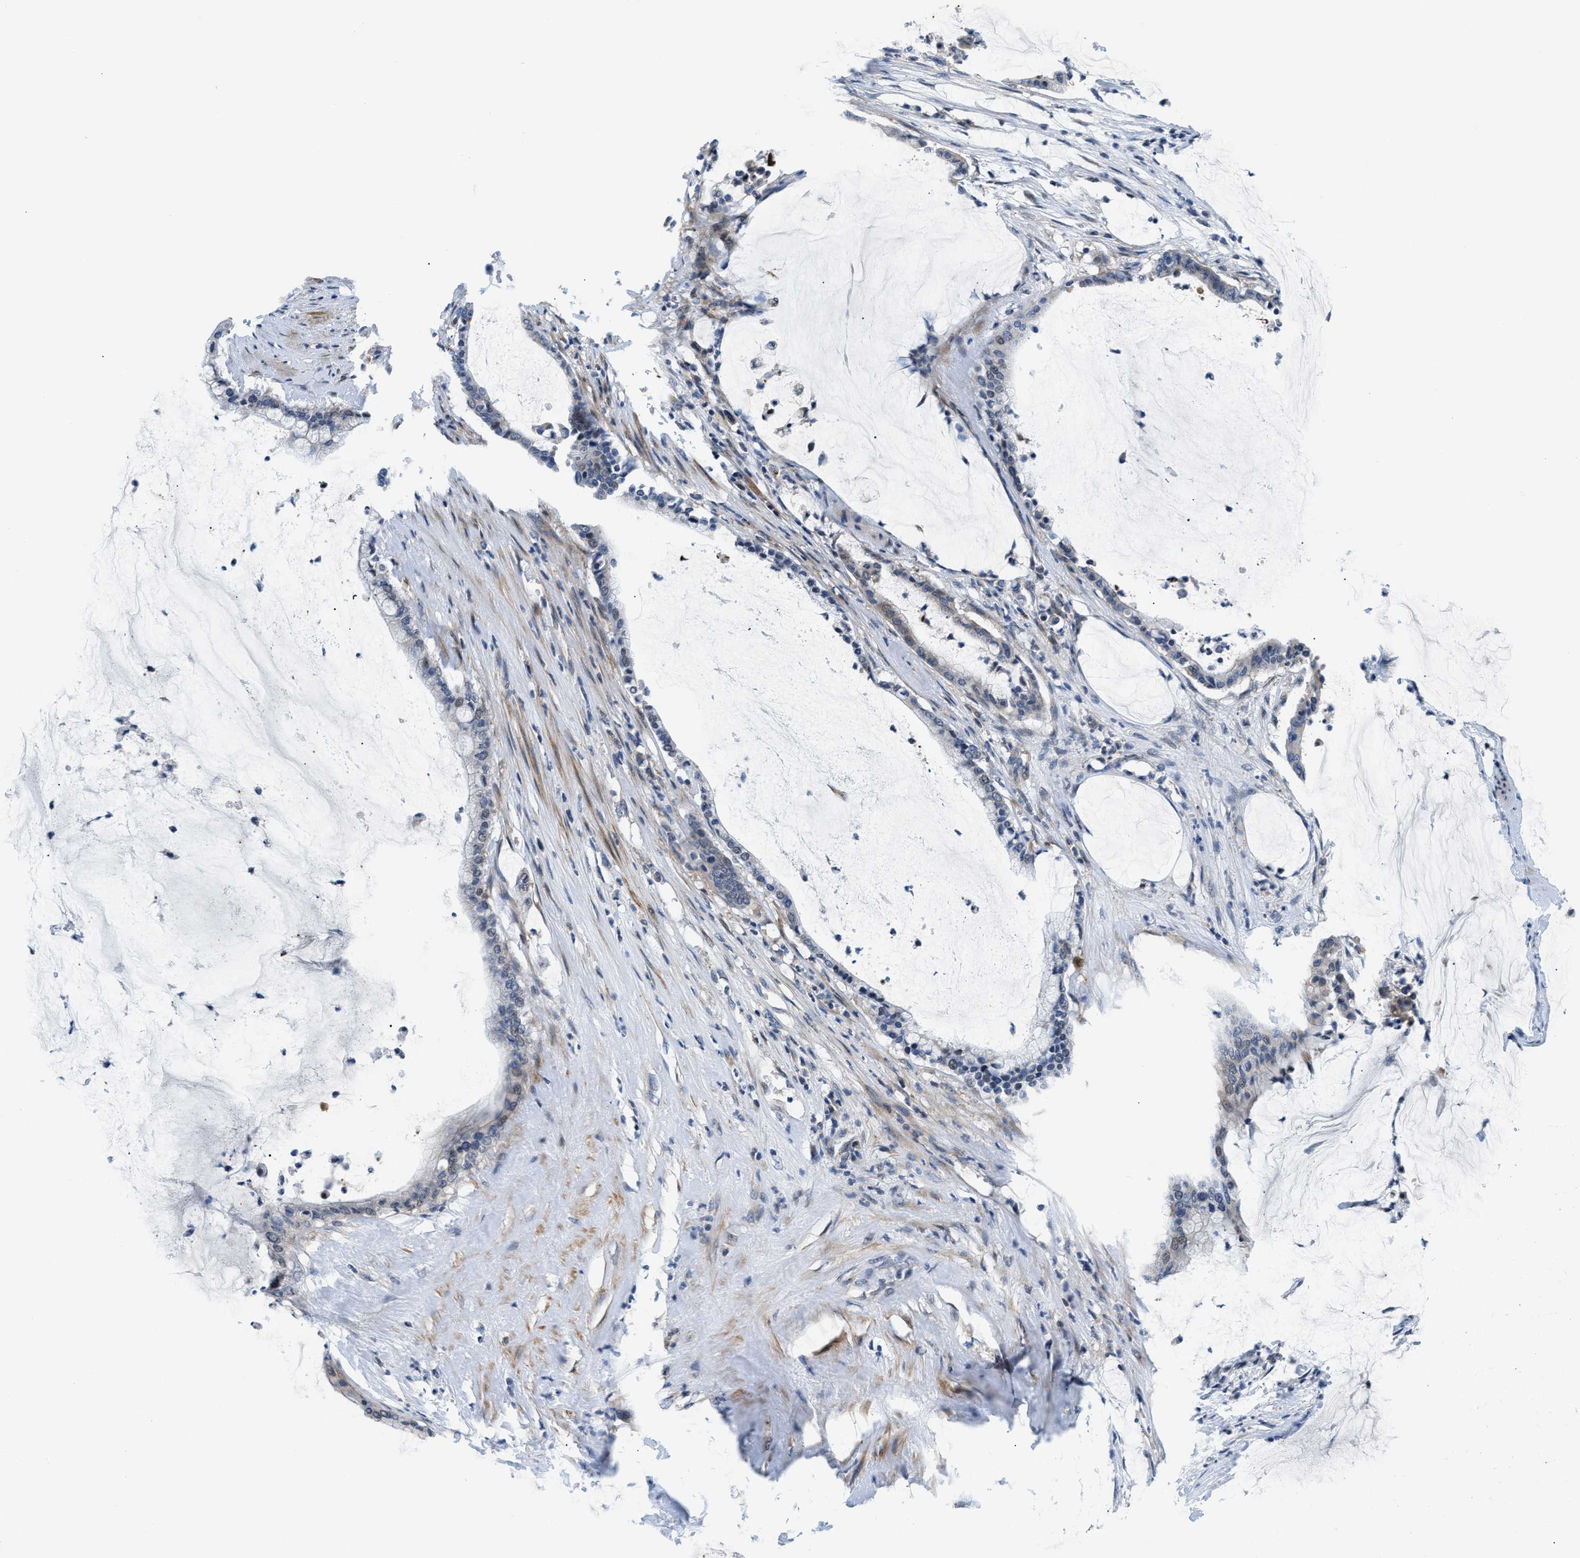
{"staining": {"intensity": "weak", "quantity": "<25%", "location": "nuclear"}, "tissue": "pancreatic cancer", "cell_type": "Tumor cells", "image_type": "cancer", "snomed": [{"axis": "morphology", "description": "Adenocarcinoma, NOS"}, {"axis": "topography", "description": "Pancreas"}], "caption": "This is an IHC image of human adenocarcinoma (pancreatic). There is no staining in tumor cells.", "gene": "FDCSP", "patient": {"sex": "male", "age": 41}}